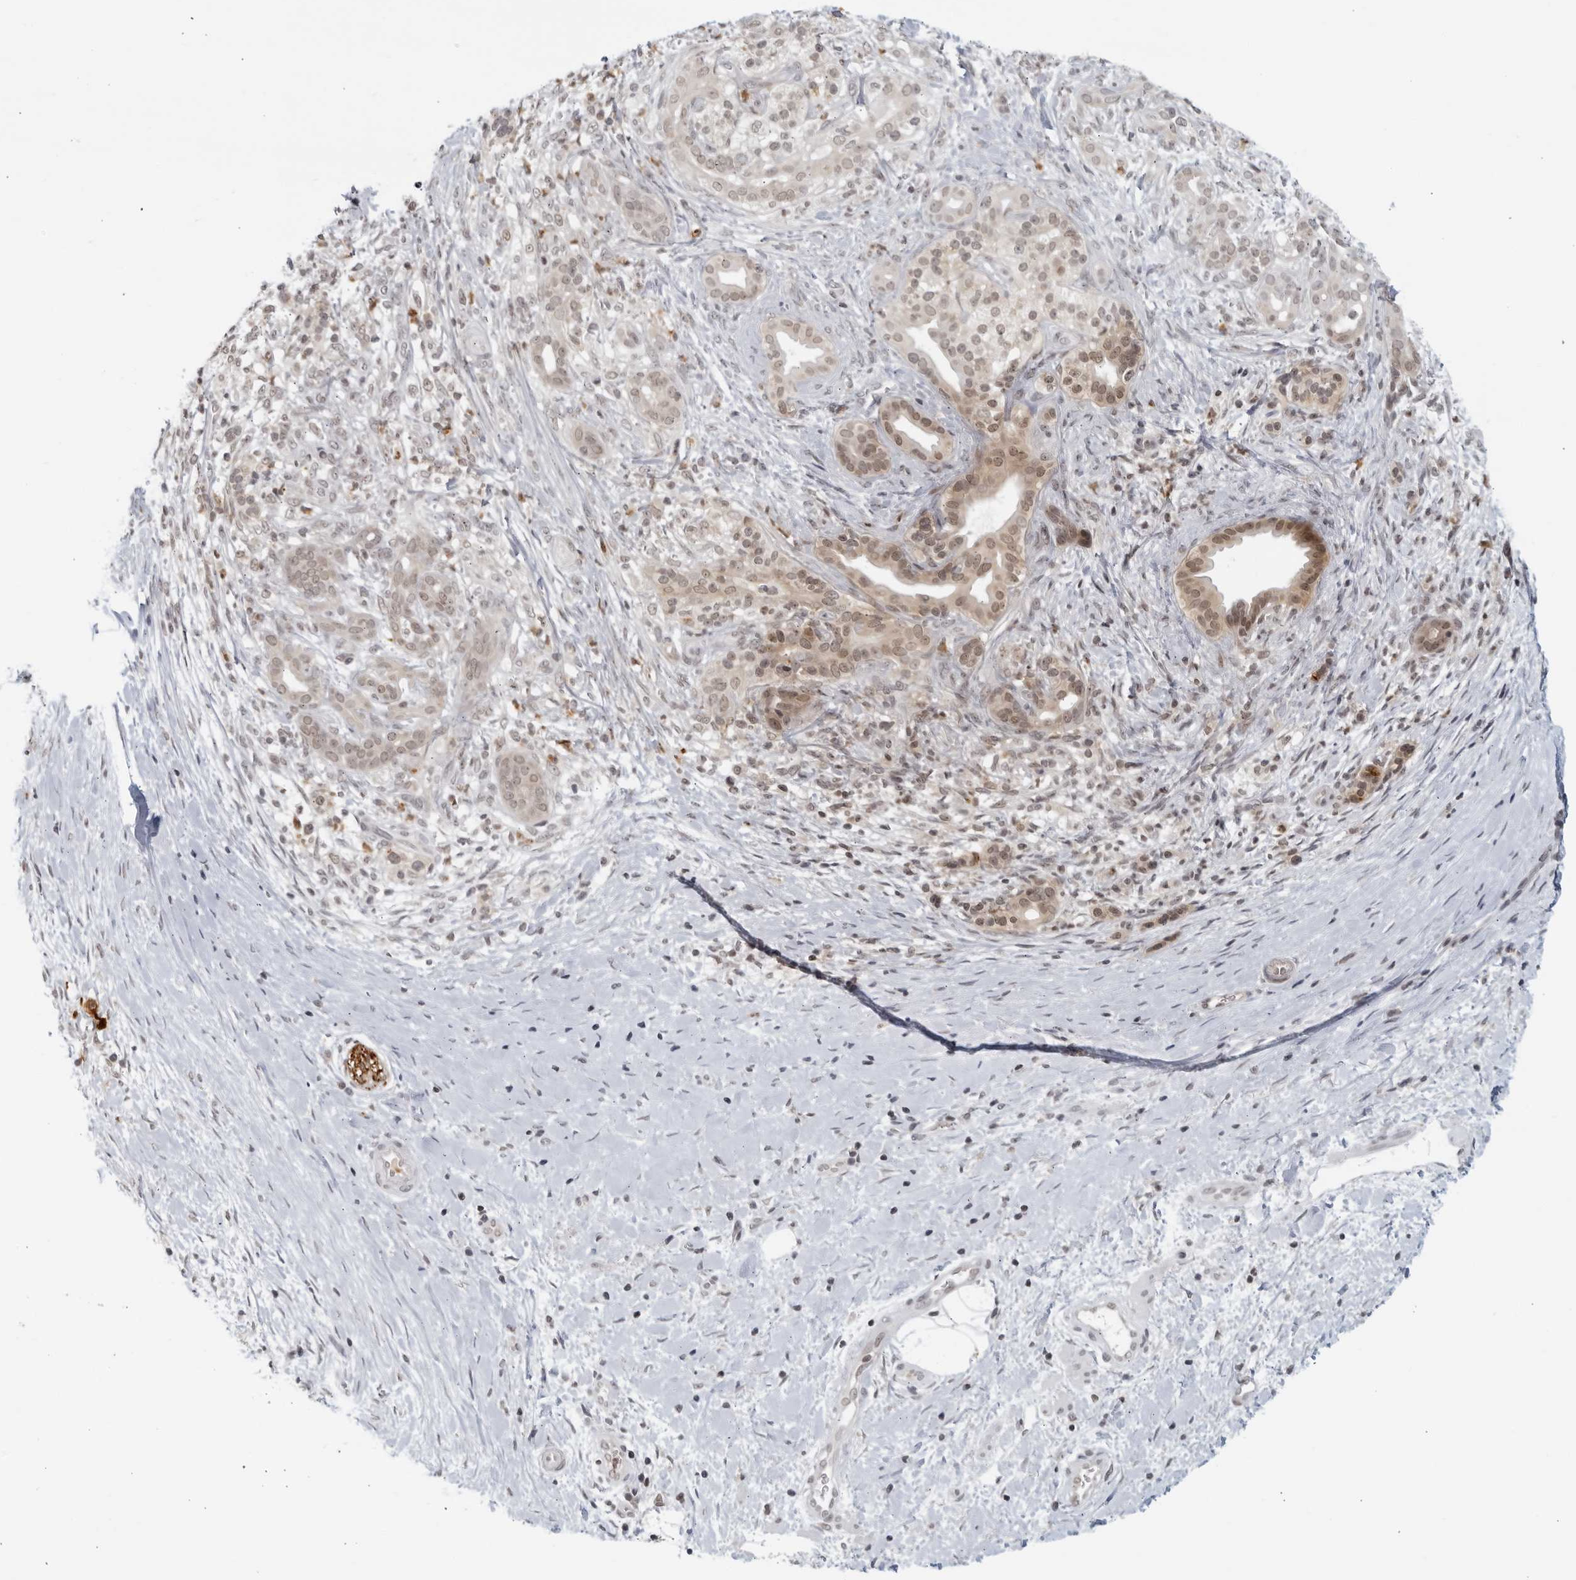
{"staining": {"intensity": "moderate", "quantity": ">75%", "location": "nuclear"}, "tissue": "pancreatic cancer", "cell_type": "Tumor cells", "image_type": "cancer", "snomed": [{"axis": "morphology", "description": "Adenocarcinoma, NOS"}, {"axis": "topography", "description": "Pancreas"}], "caption": "Pancreatic cancer stained with IHC exhibits moderate nuclear expression in approximately >75% of tumor cells. (Brightfield microscopy of DAB IHC at high magnification).", "gene": "CC2D1B", "patient": {"sex": "male", "age": 58}}